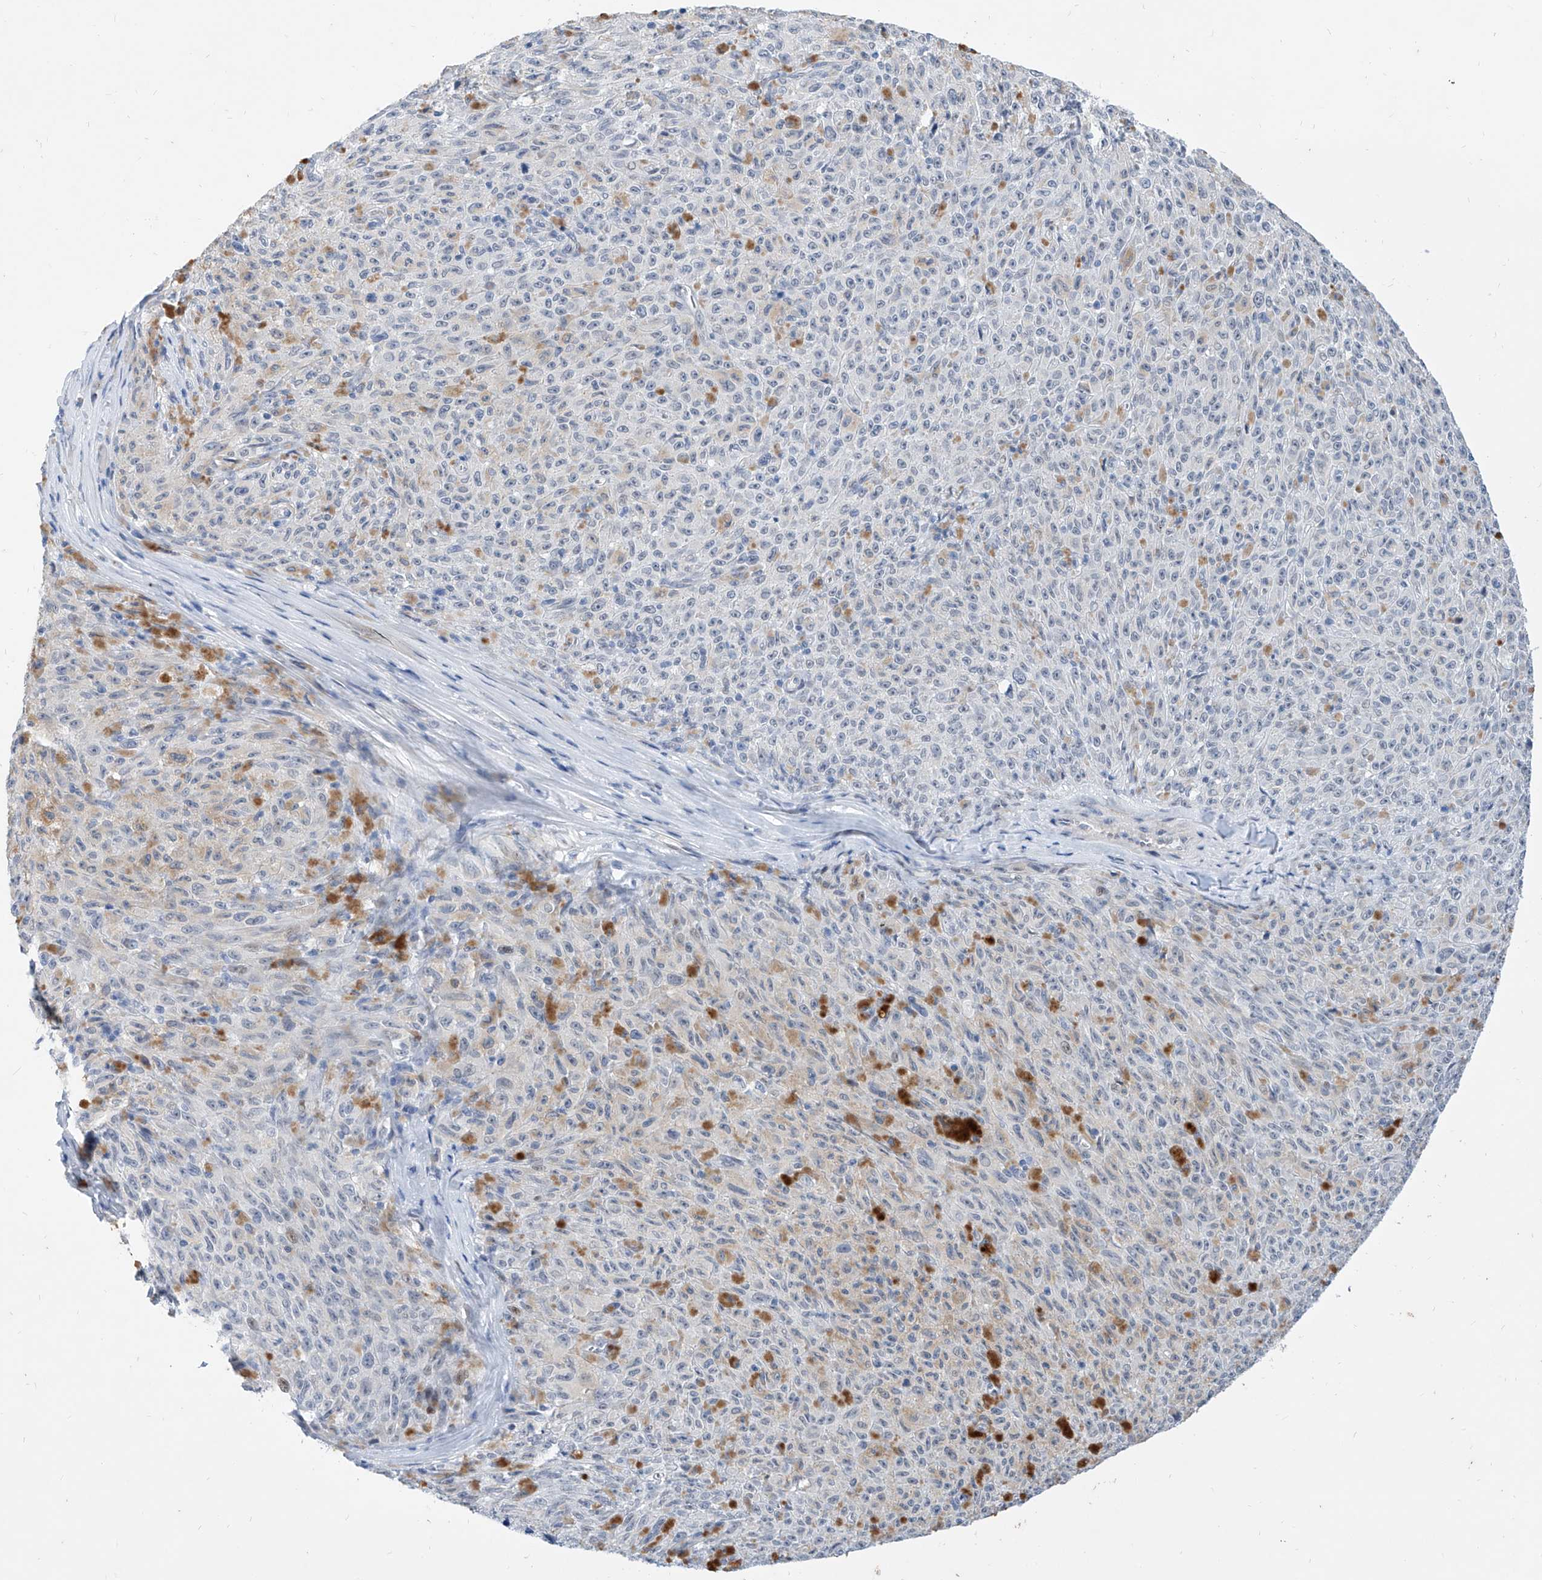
{"staining": {"intensity": "negative", "quantity": "none", "location": "none"}, "tissue": "melanoma", "cell_type": "Tumor cells", "image_type": "cancer", "snomed": [{"axis": "morphology", "description": "Malignant melanoma, NOS"}, {"axis": "topography", "description": "Skin"}], "caption": "Tumor cells are negative for protein expression in human melanoma.", "gene": "BPTF", "patient": {"sex": "female", "age": 82}}